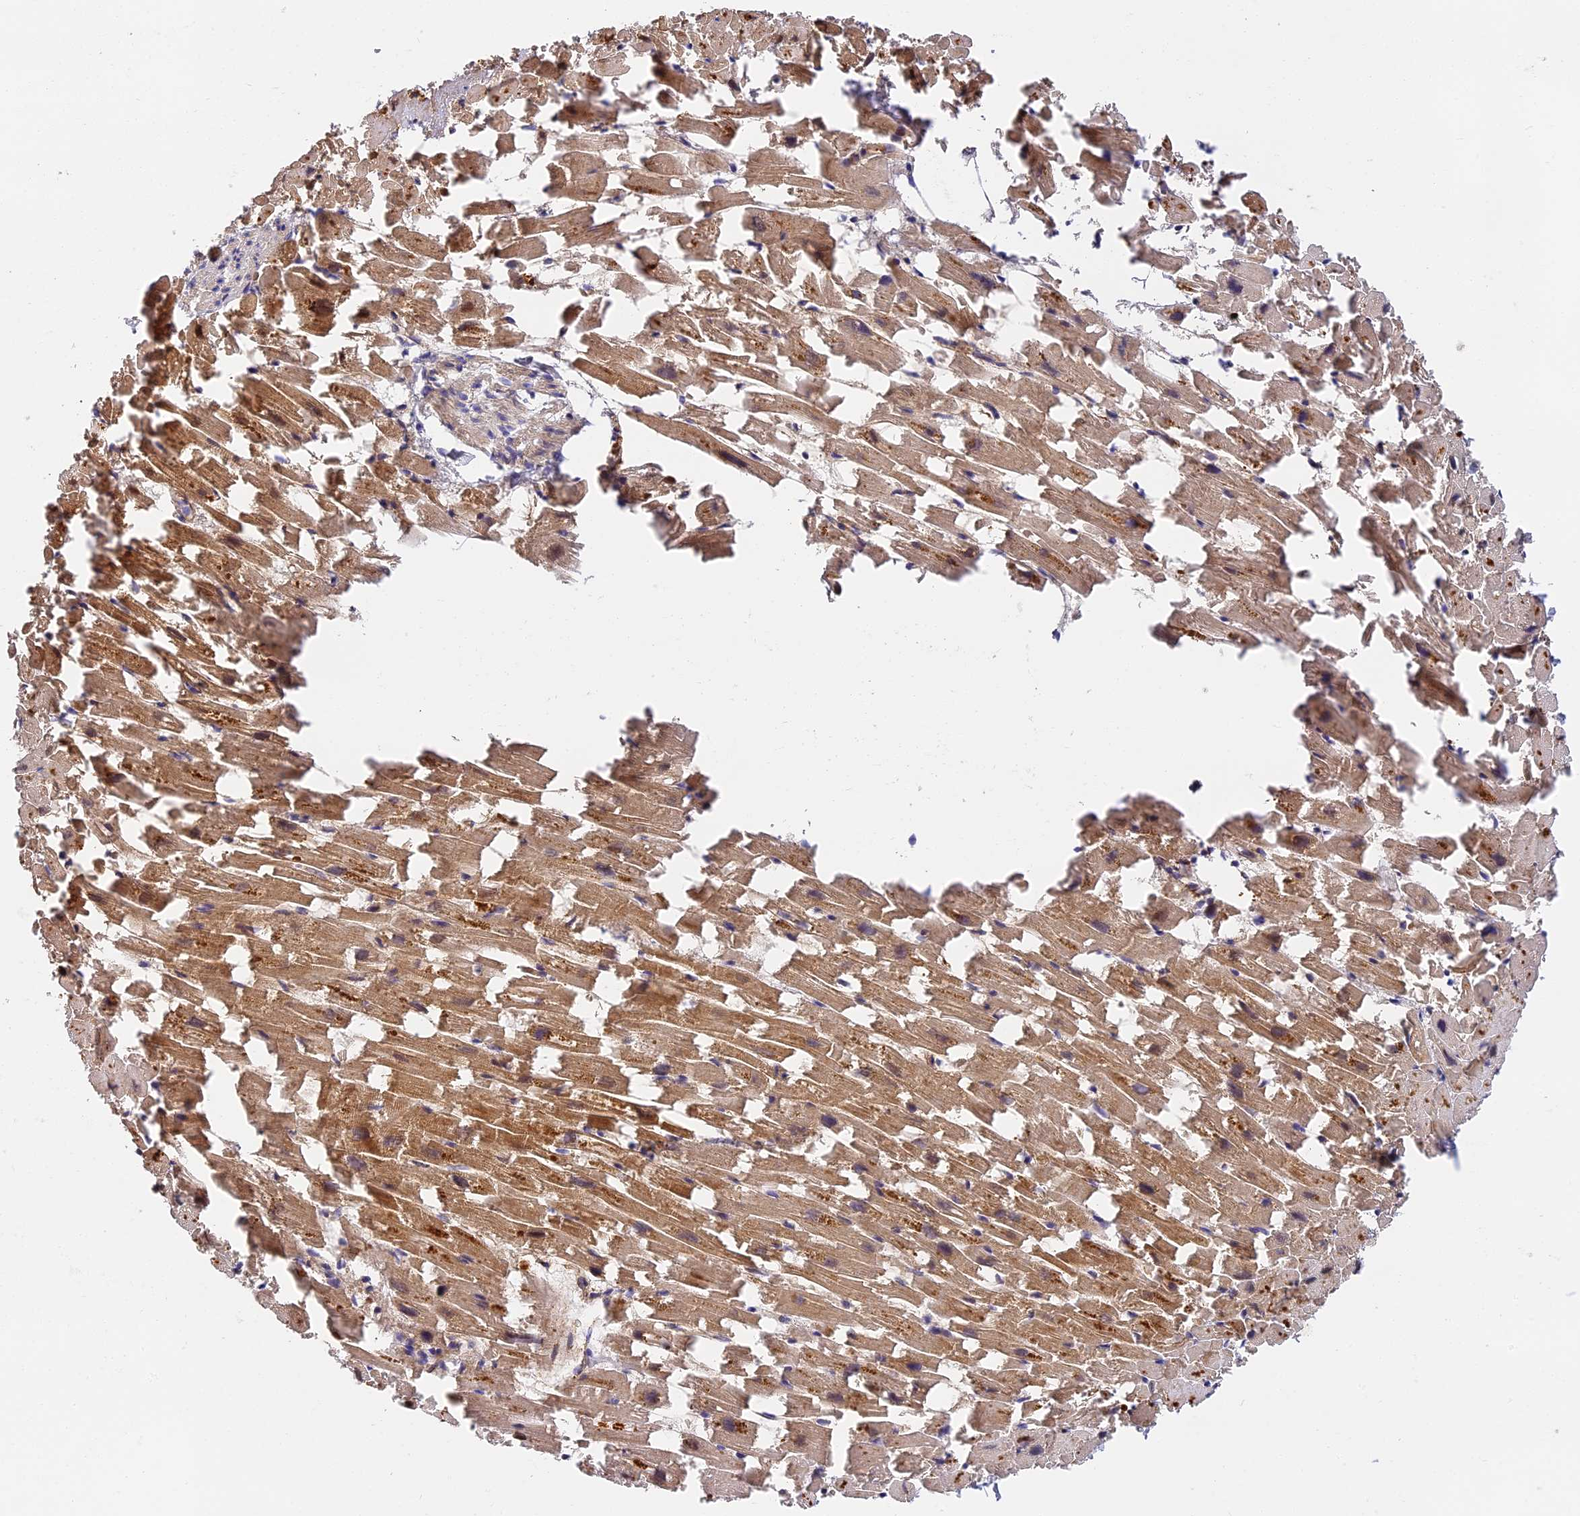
{"staining": {"intensity": "moderate", "quantity": ">75%", "location": "cytoplasmic/membranous"}, "tissue": "heart muscle", "cell_type": "Cardiomyocytes", "image_type": "normal", "snomed": [{"axis": "morphology", "description": "Normal tissue, NOS"}, {"axis": "topography", "description": "Heart"}], "caption": "This photomicrograph exhibits normal heart muscle stained with immunohistochemistry (IHC) to label a protein in brown. The cytoplasmic/membranous of cardiomyocytes show moderate positivity for the protein. Nuclei are counter-stained blue.", "gene": "MISP3", "patient": {"sex": "female", "age": 64}}